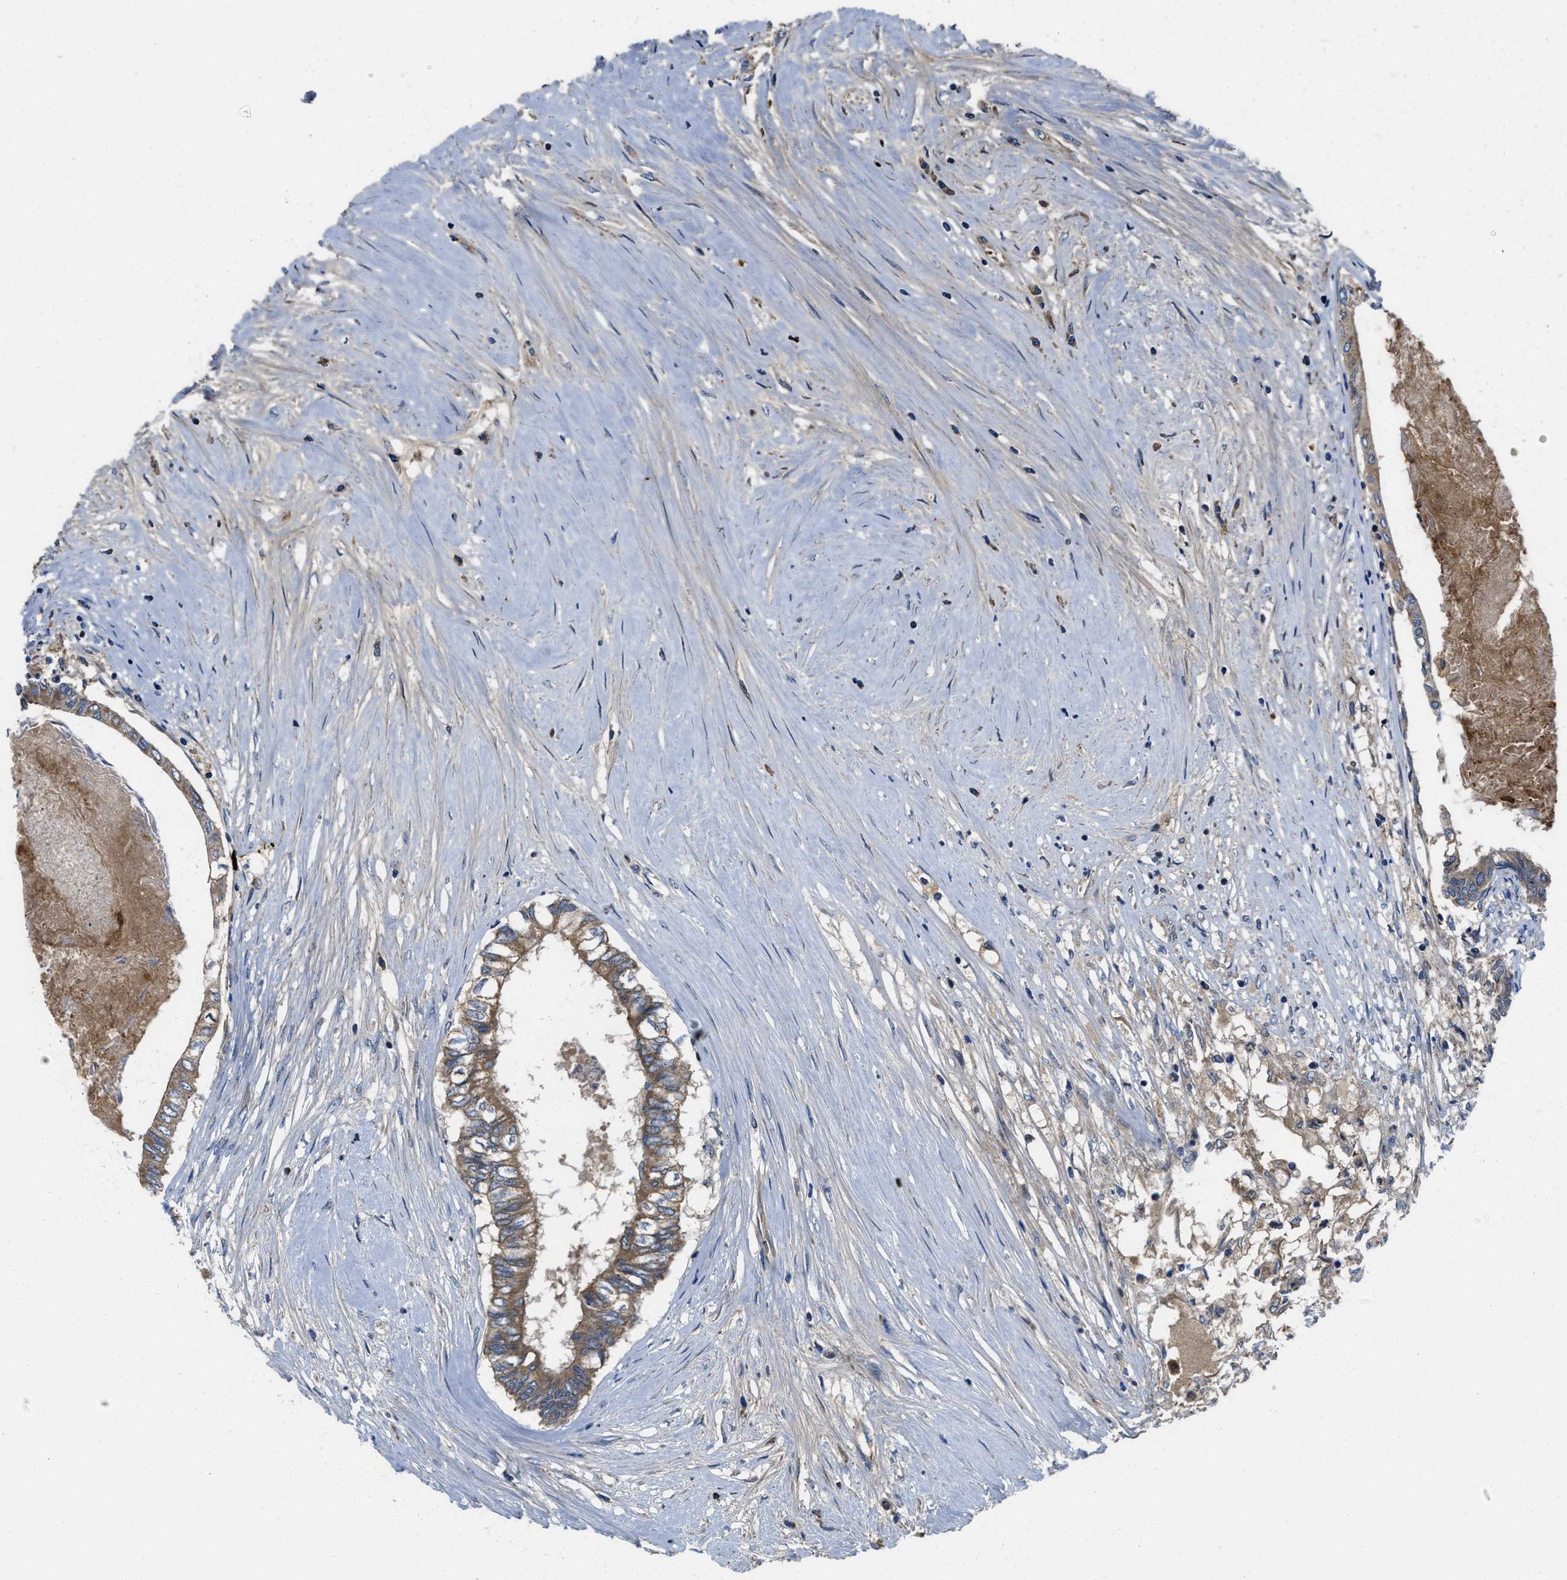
{"staining": {"intensity": "moderate", "quantity": ">75%", "location": "cytoplasmic/membranous"}, "tissue": "colorectal cancer", "cell_type": "Tumor cells", "image_type": "cancer", "snomed": [{"axis": "morphology", "description": "Adenocarcinoma, NOS"}, {"axis": "topography", "description": "Rectum"}], "caption": "Approximately >75% of tumor cells in colorectal adenocarcinoma display moderate cytoplasmic/membranous protein positivity as visualized by brown immunohistochemical staining.", "gene": "GALK1", "patient": {"sex": "male", "age": 63}}